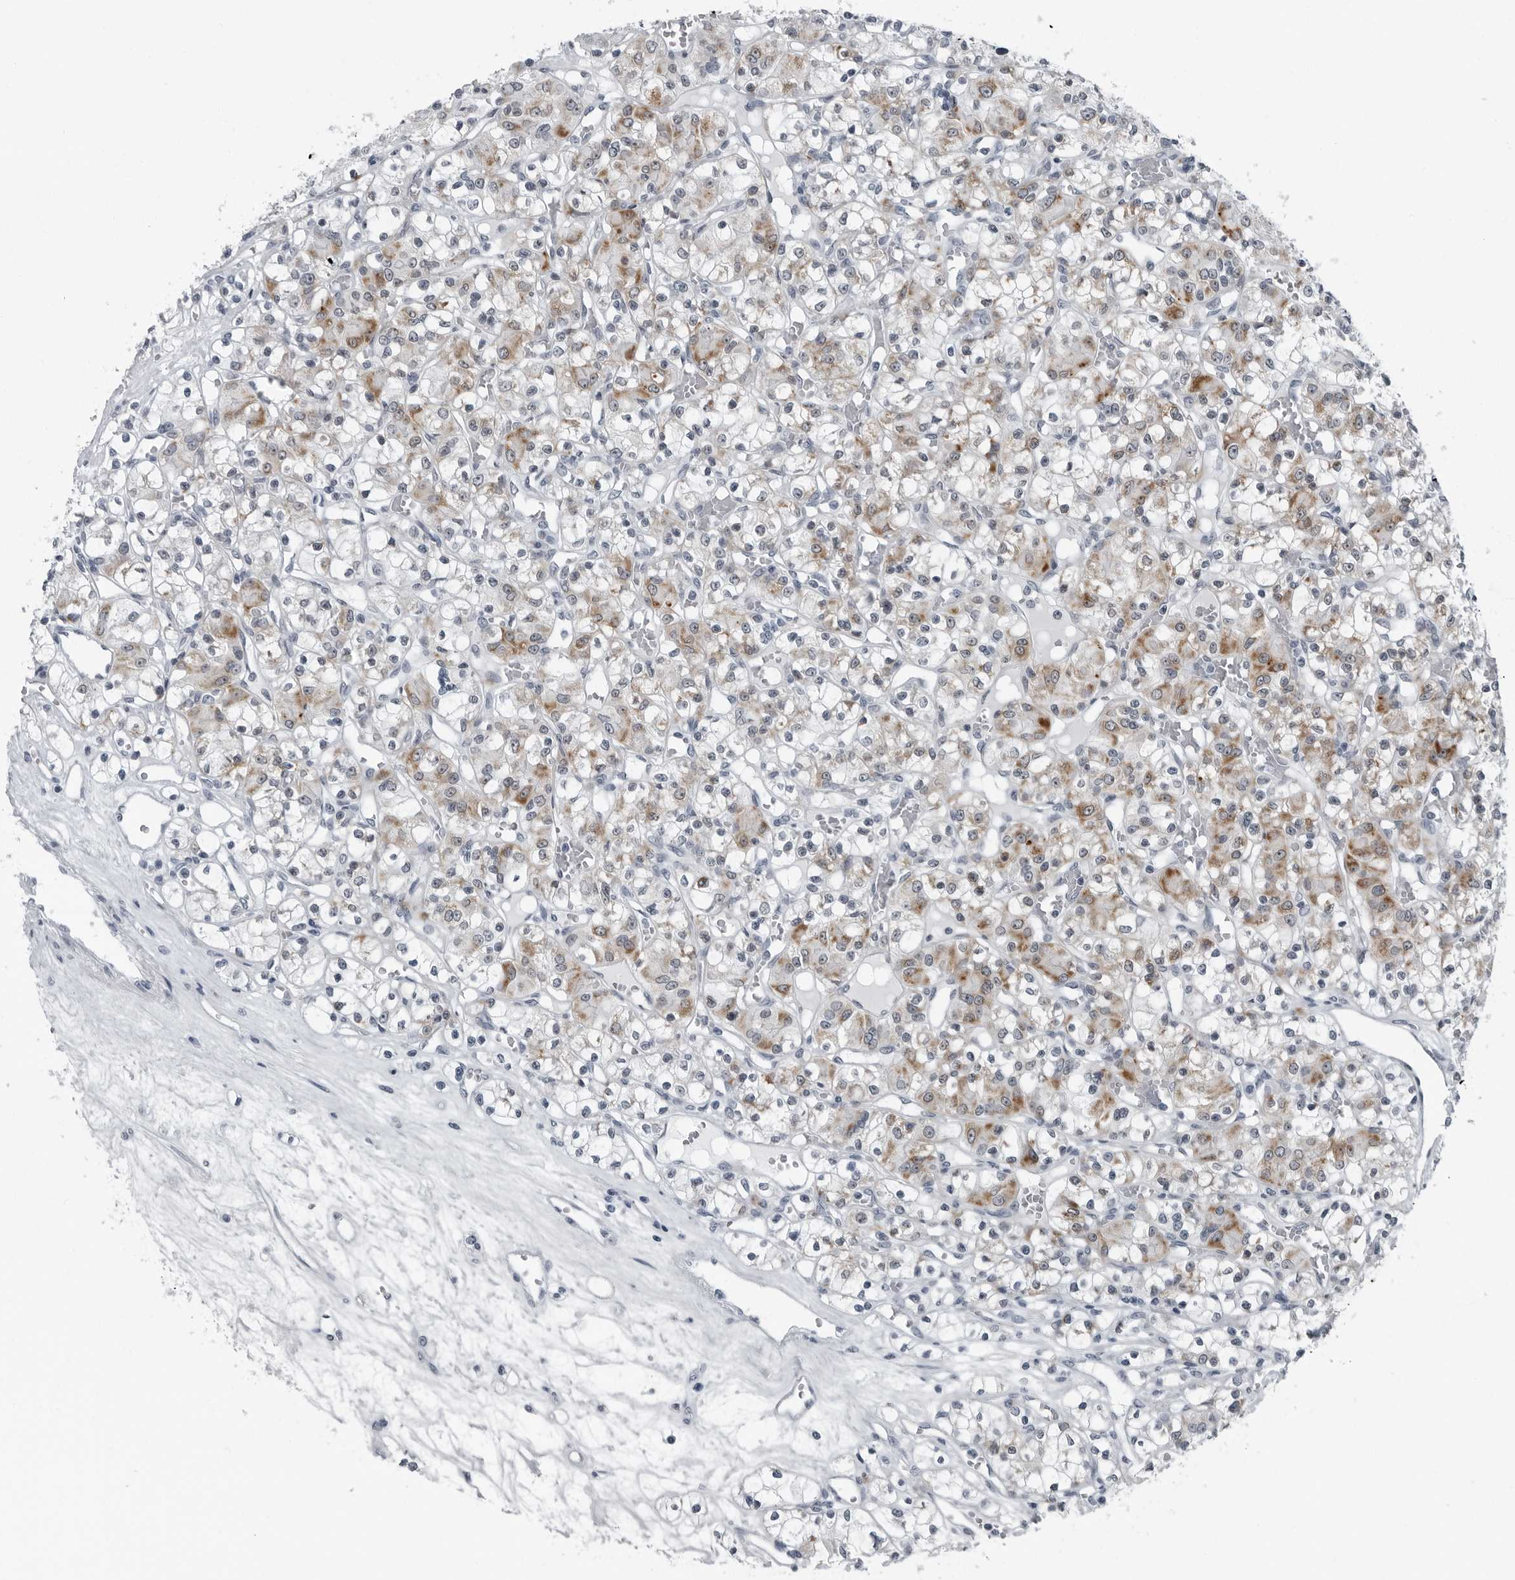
{"staining": {"intensity": "moderate", "quantity": "25%-75%", "location": "cytoplasmic/membranous"}, "tissue": "renal cancer", "cell_type": "Tumor cells", "image_type": "cancer", "snomed": [{"axis": "morphology", "description": "Adenocarcinoma, NOS"}, {"axis": "topography", "description": "Kidney"}], "caption": "High-magnification brightfield microscopy of renal adenocarcinoma stained with DAB (3,3'-diaminobenzidine) (brown) and counterstained with hematoxylin (blue). tumor cells exhibit moderate cytoplasmic/membranous expression is seen in approximately25%-75% of cells.", "gene": "PDCD11", "patient": {"sex": "female", "age": 59}}